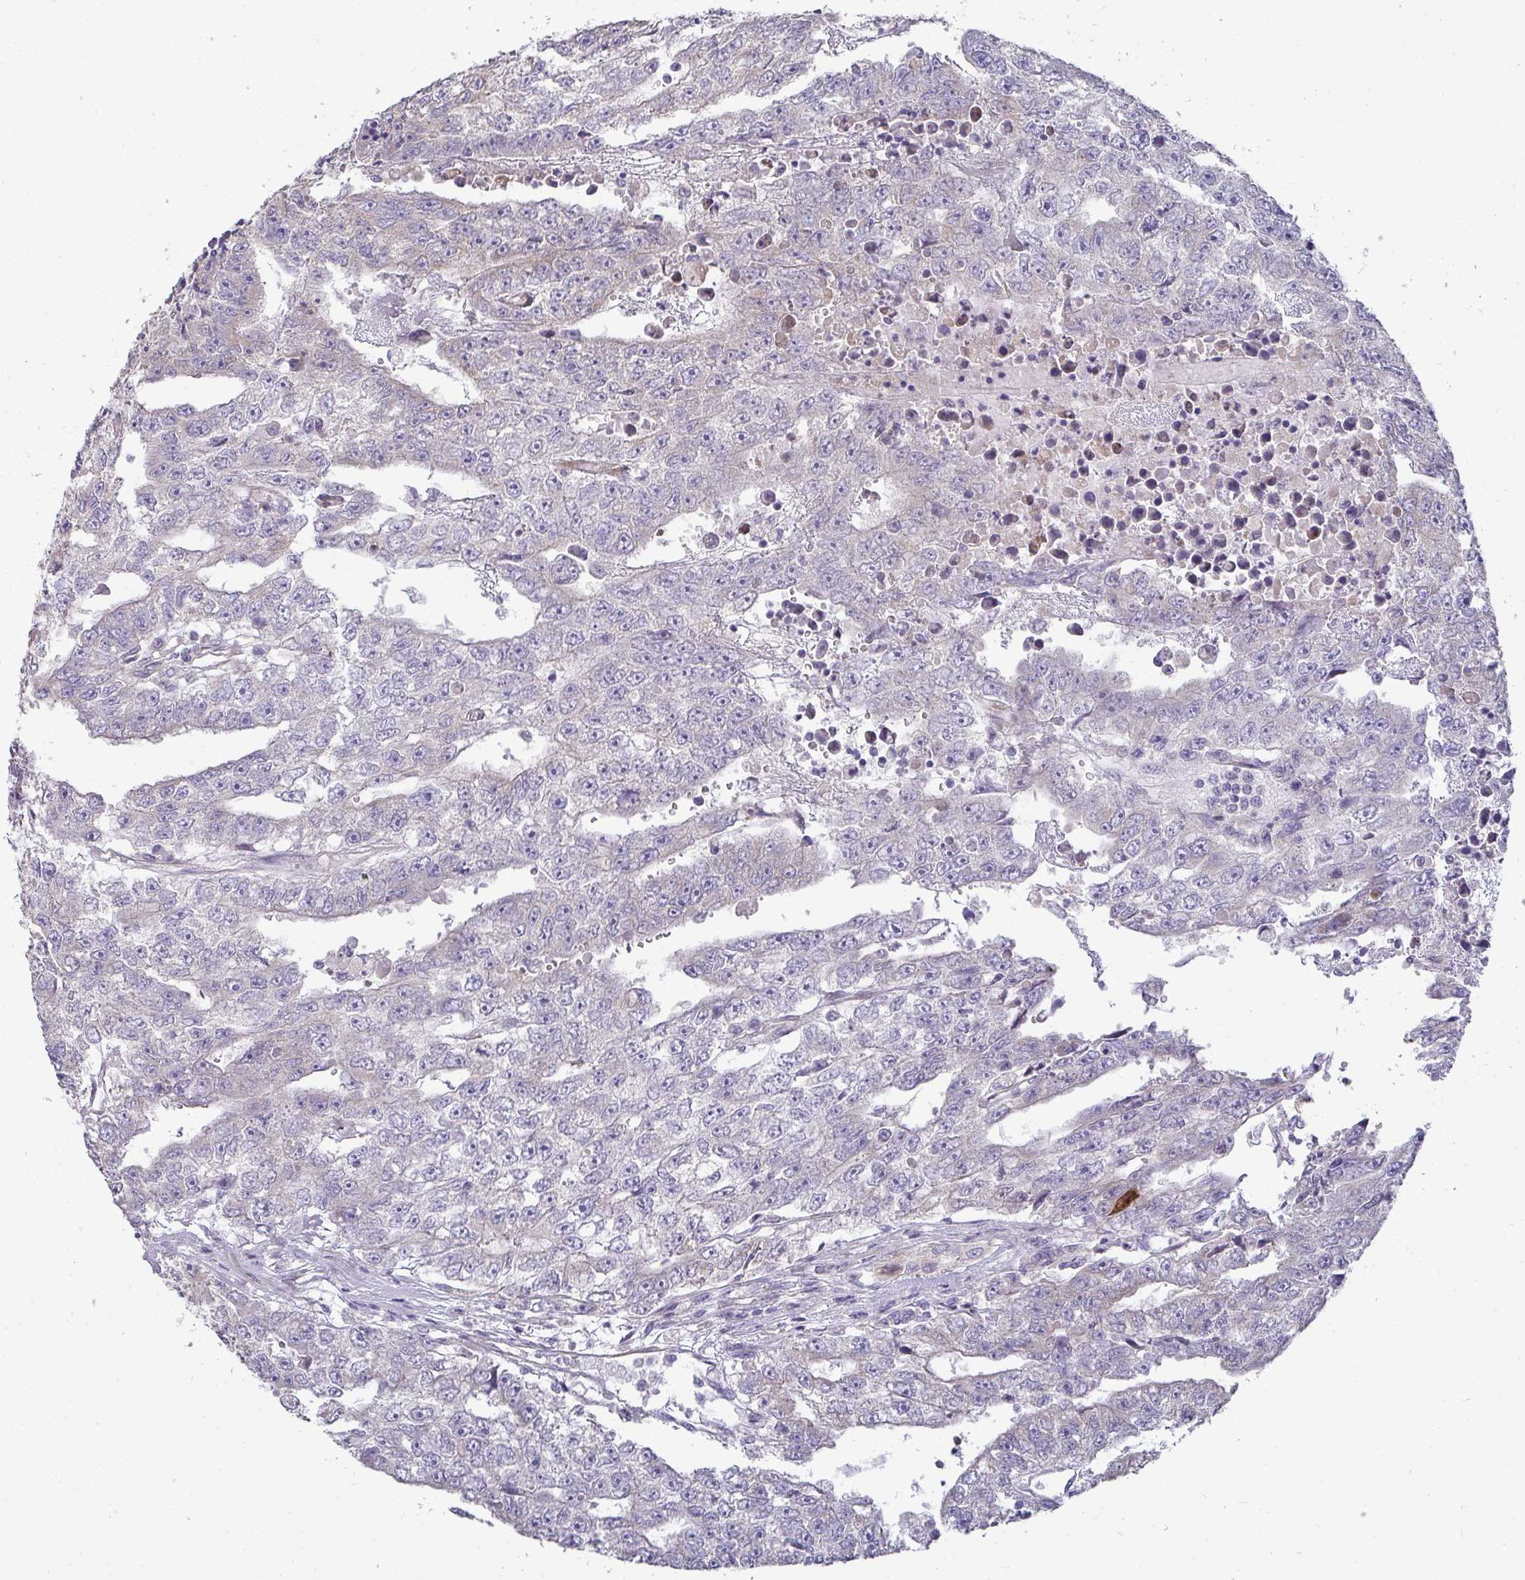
{"staining": {"intensity": "negative", "quantity": "none", "location": "none"}, "tissue": "testis cancer", "cell_type": "Tumor cells", "image_type": "cancer", "snomed": [{"axis": "morphology", "description": "Carcinoma, Embryonal, NOS"}, {"axis": "topography", "description": "Testis"}], "caption": "DAB (3,3'-diaminobenzidine) immunohistochemical staining of human embryonal carcinoma (testis) shows no significant positivity in tumor cells.", "gene": "SH2D1B", "patient": {"sex": "male", "age": 20}}